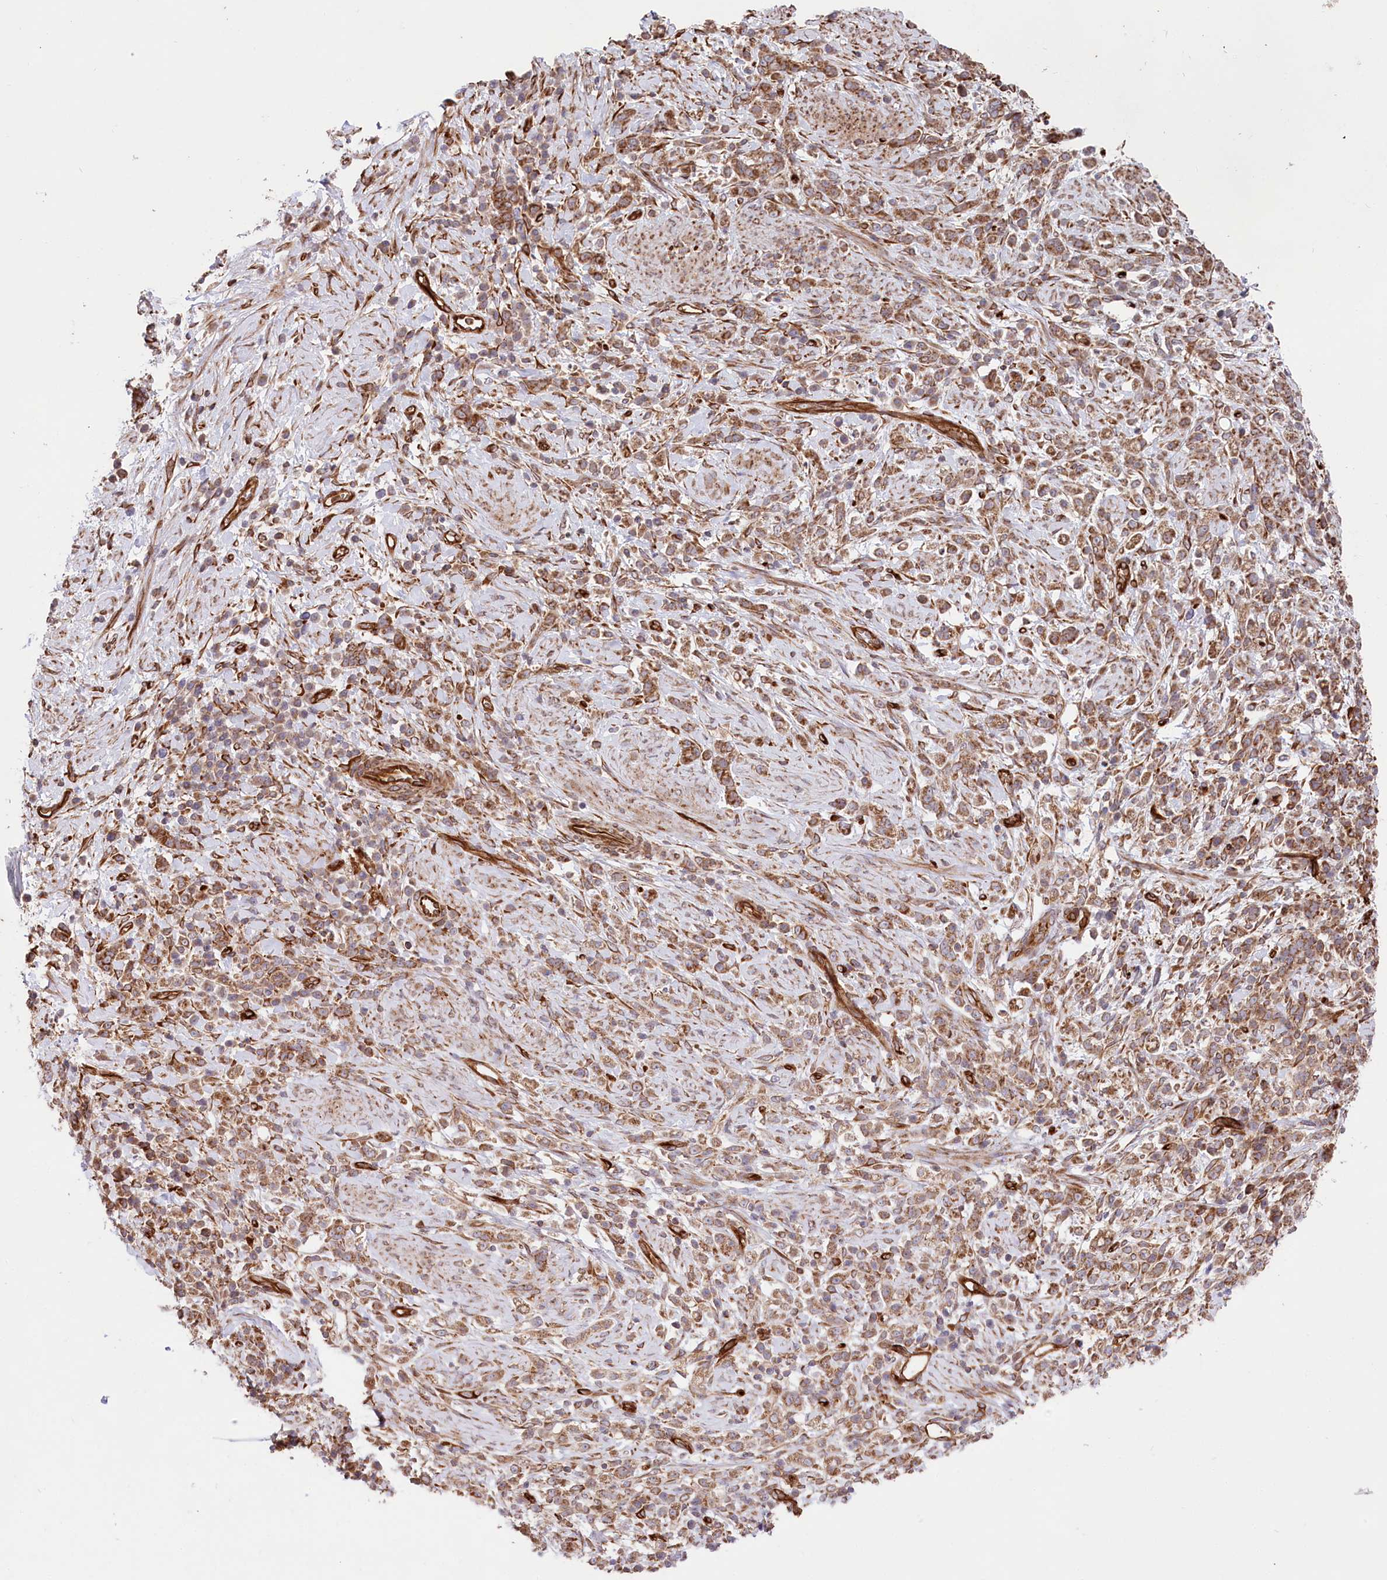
{"staining": {"intensity": "moderate", "quantity": ">75%", "location": "cytoplasmic/membranous"}, "tissue": "stomach cancer", "cell_type": "Tumor cells", "image_type": "cancer", "snomed": [{"axis": "morphology", "description": "Adenocarcinoma, NOS"}, {"axis": "topography", "description": "Stomach"}], "caption": "This is an image of IHC staining of stomach cancer, which shows moderate staining in the cytoplasmic/membranous of tumor cells.", "gene": "MTPAP", "patient": {"sex": "female", "age": 60}}